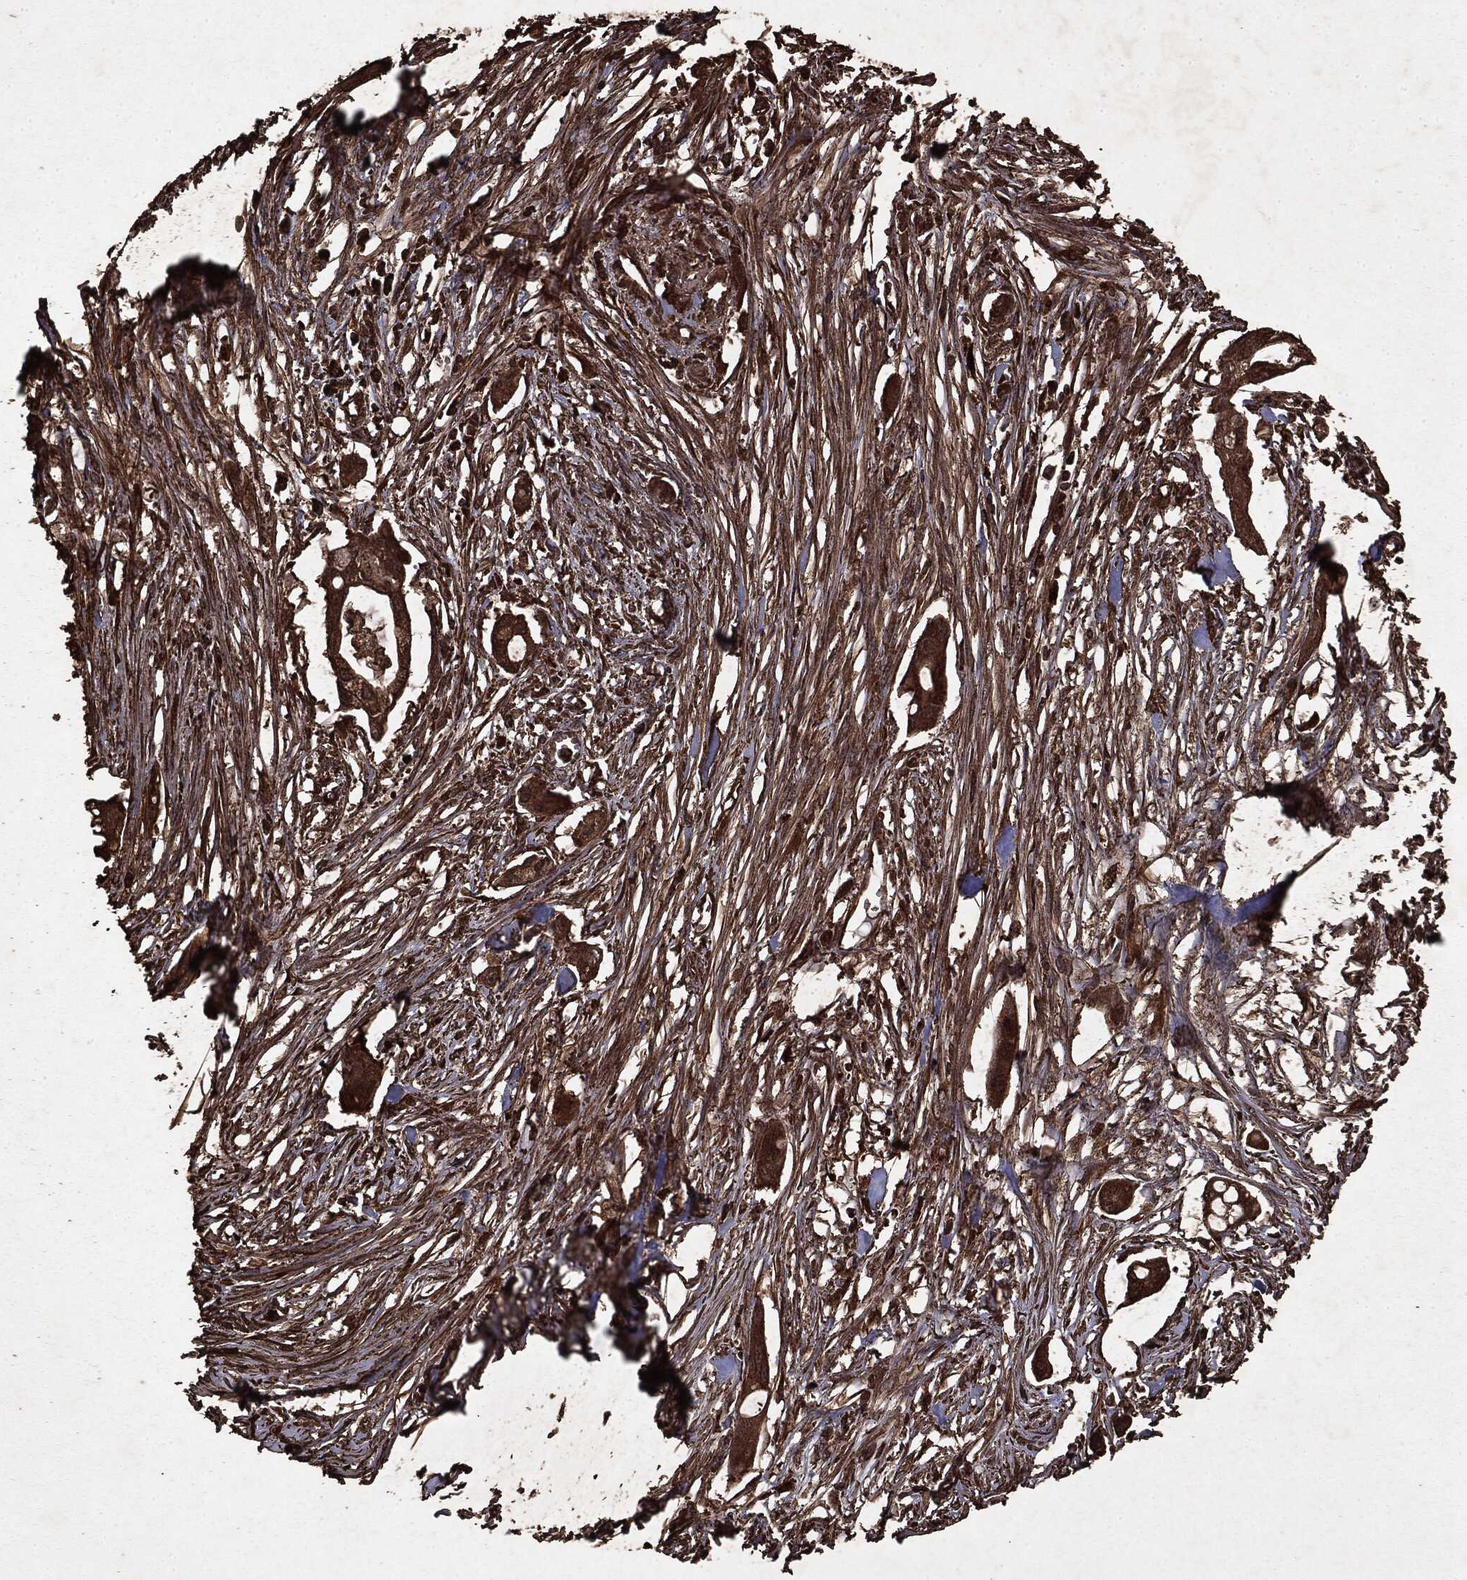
{"staining": {"intensity": "strong", "quantity": ">75%", "location": "cytoplasmic/membranous"}, "tissue": "pancreatic cancer", "cell_type": "Tumor cells", "image_type": "cancer", "snomed": [{"axis": "morphology", "description": "Normal tissue, NOS"}, {"axis": "morphology", "description": "Adenocarcinoma, NOS"}, {"axis": "topography", "description": "Pancreas"}], "caption": "DAB immunohistochemical staining of pancreatic adenocarcinoma exhibits strong cytoplasmic/membranous protein staining in approximately >75% of tumor cells. Ihc stains the protein in brown and the nuclei are stained blue.", "gene": "ARAF", "patient": {"sex": "female", "age": 58}}